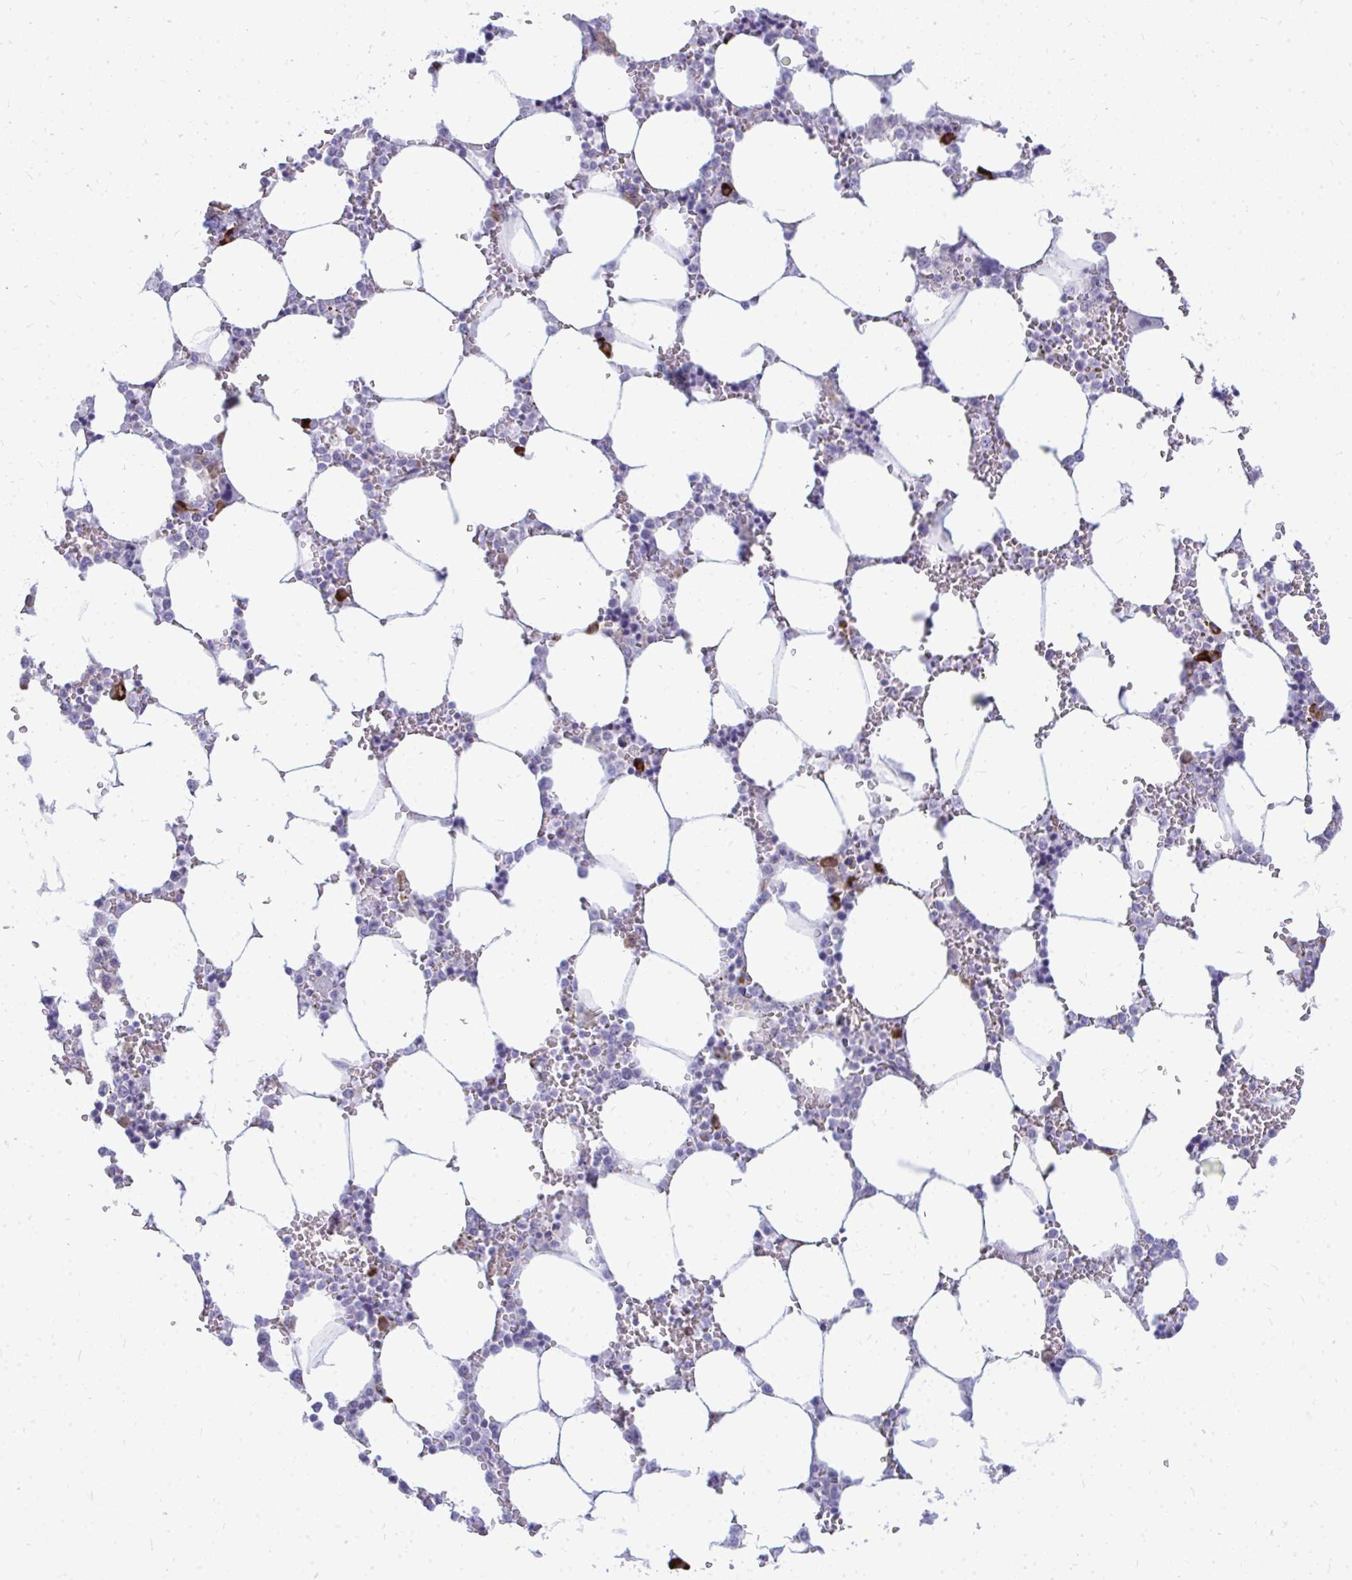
{"staining": {"intensity": "strong", "quantity": "<25%", "location": "cytoplasmic/membranous"}, "tissue": "bone marrow", "cell_type": "Hematopoietic cells", "image_type": "normal", "snomed": [{"axis": "morphology", "description": "Normal tissue, NOS"}, {"axis": "topography", "description": "Bone marrow"}], "caption": "Strong cytoplasmic/membranous staining for a protein is seen in approximately <25% of hematopoietic cells of normal bone marrow using immunohistochemistry.", "gene": "TSPEAR", "patient": {"sex": "male", "age": 64}}